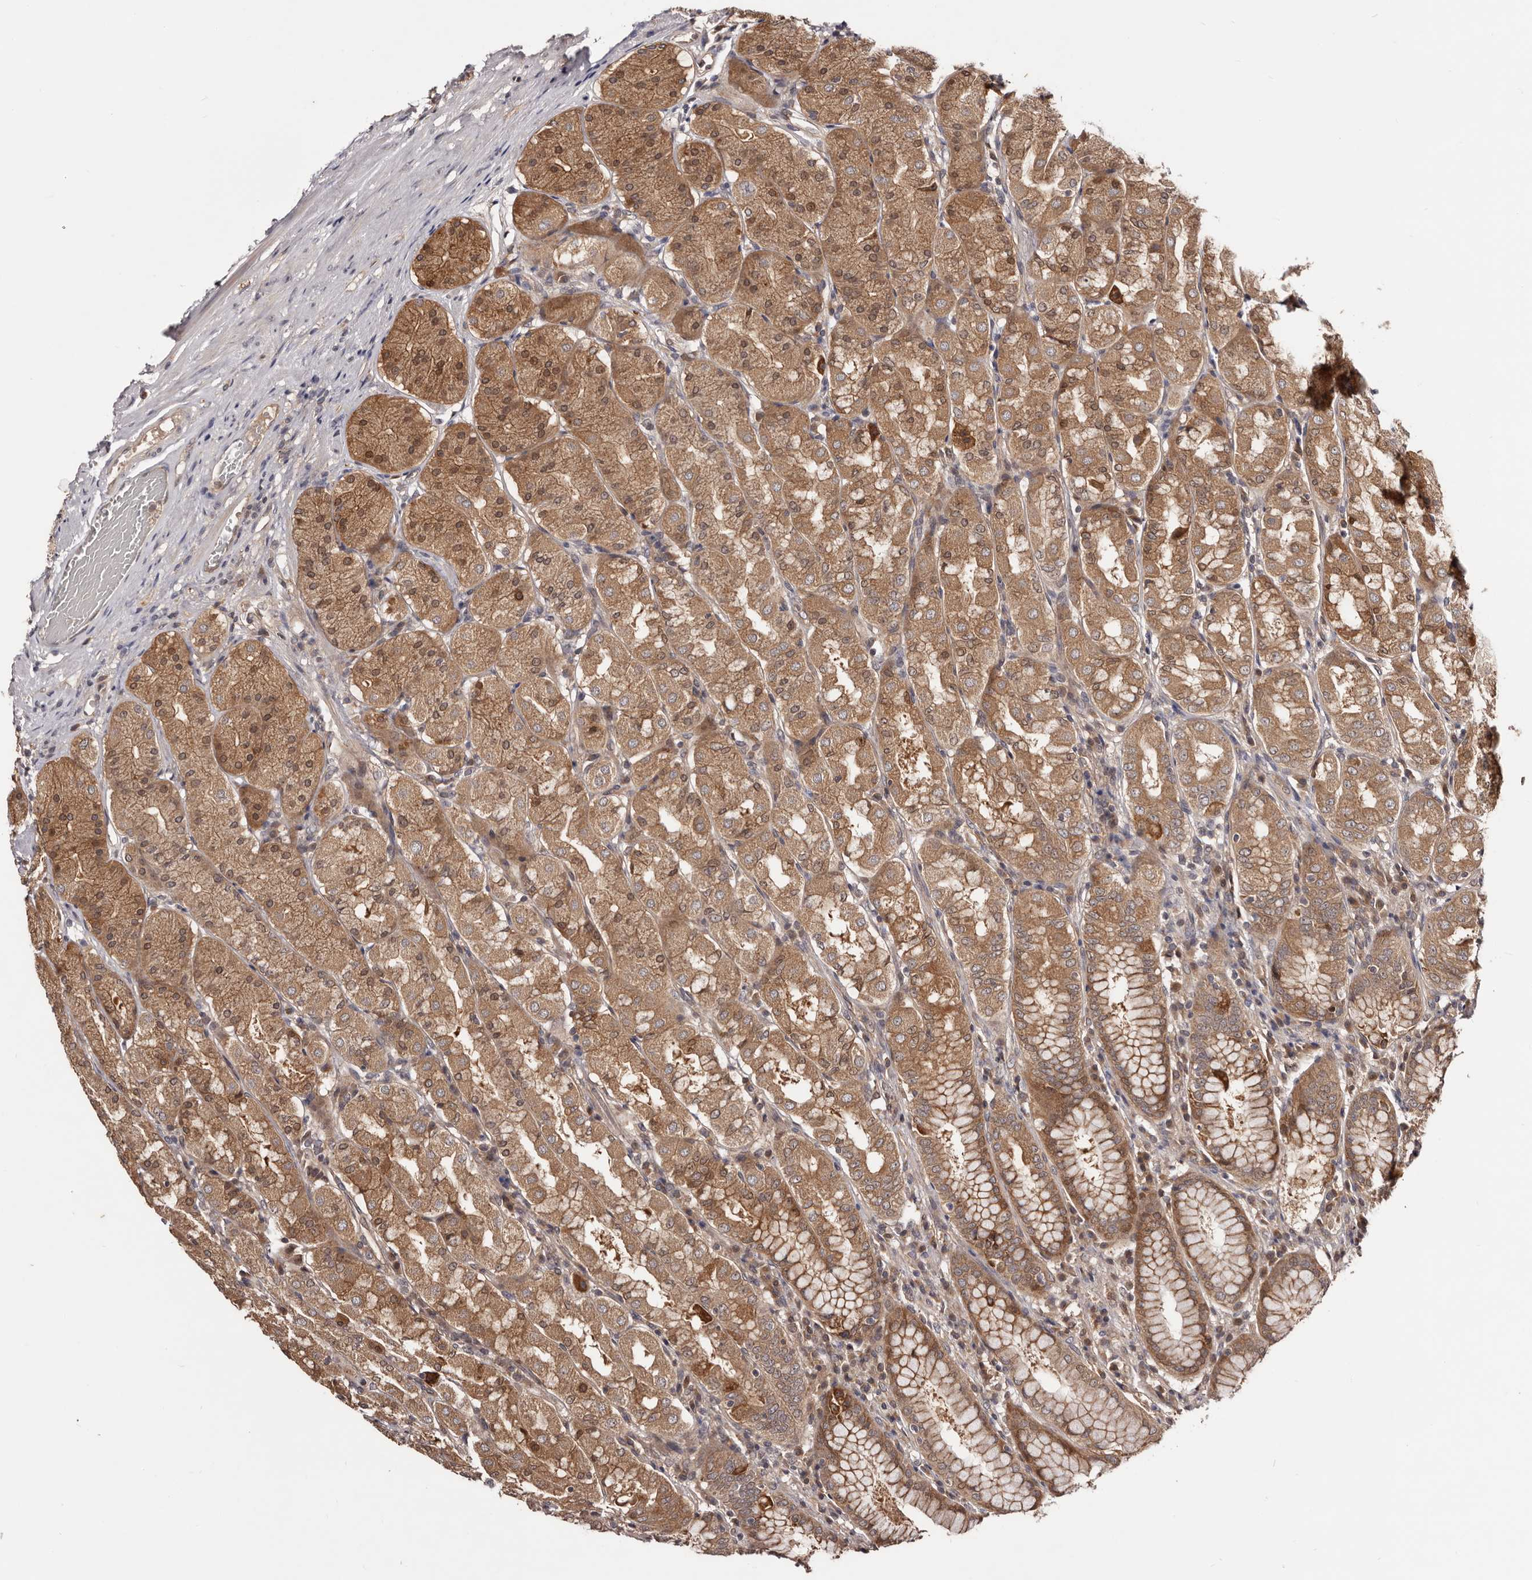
{"staining": {"intensity": "moderate", "quantity": ">75%", "location": "cytoplasmic/membranous"}, "tissue": "stomach", "cell_type": "Glandular cells", "image_type": "normal", "snomed": [{"axis": "morphology", "description": "Normal tissue, NOS"}, {"axis": "topography", "description": "Stomach"}, {"axis": "topography", "description": "Stomach, lower"}], "caption": "Moderate cytoplasmic/membranous protein positivity is seen in approximately >75% of glandular cells in stomach.", "gene": "MDP1", "patient": {"sex": "female", "age": 56}}